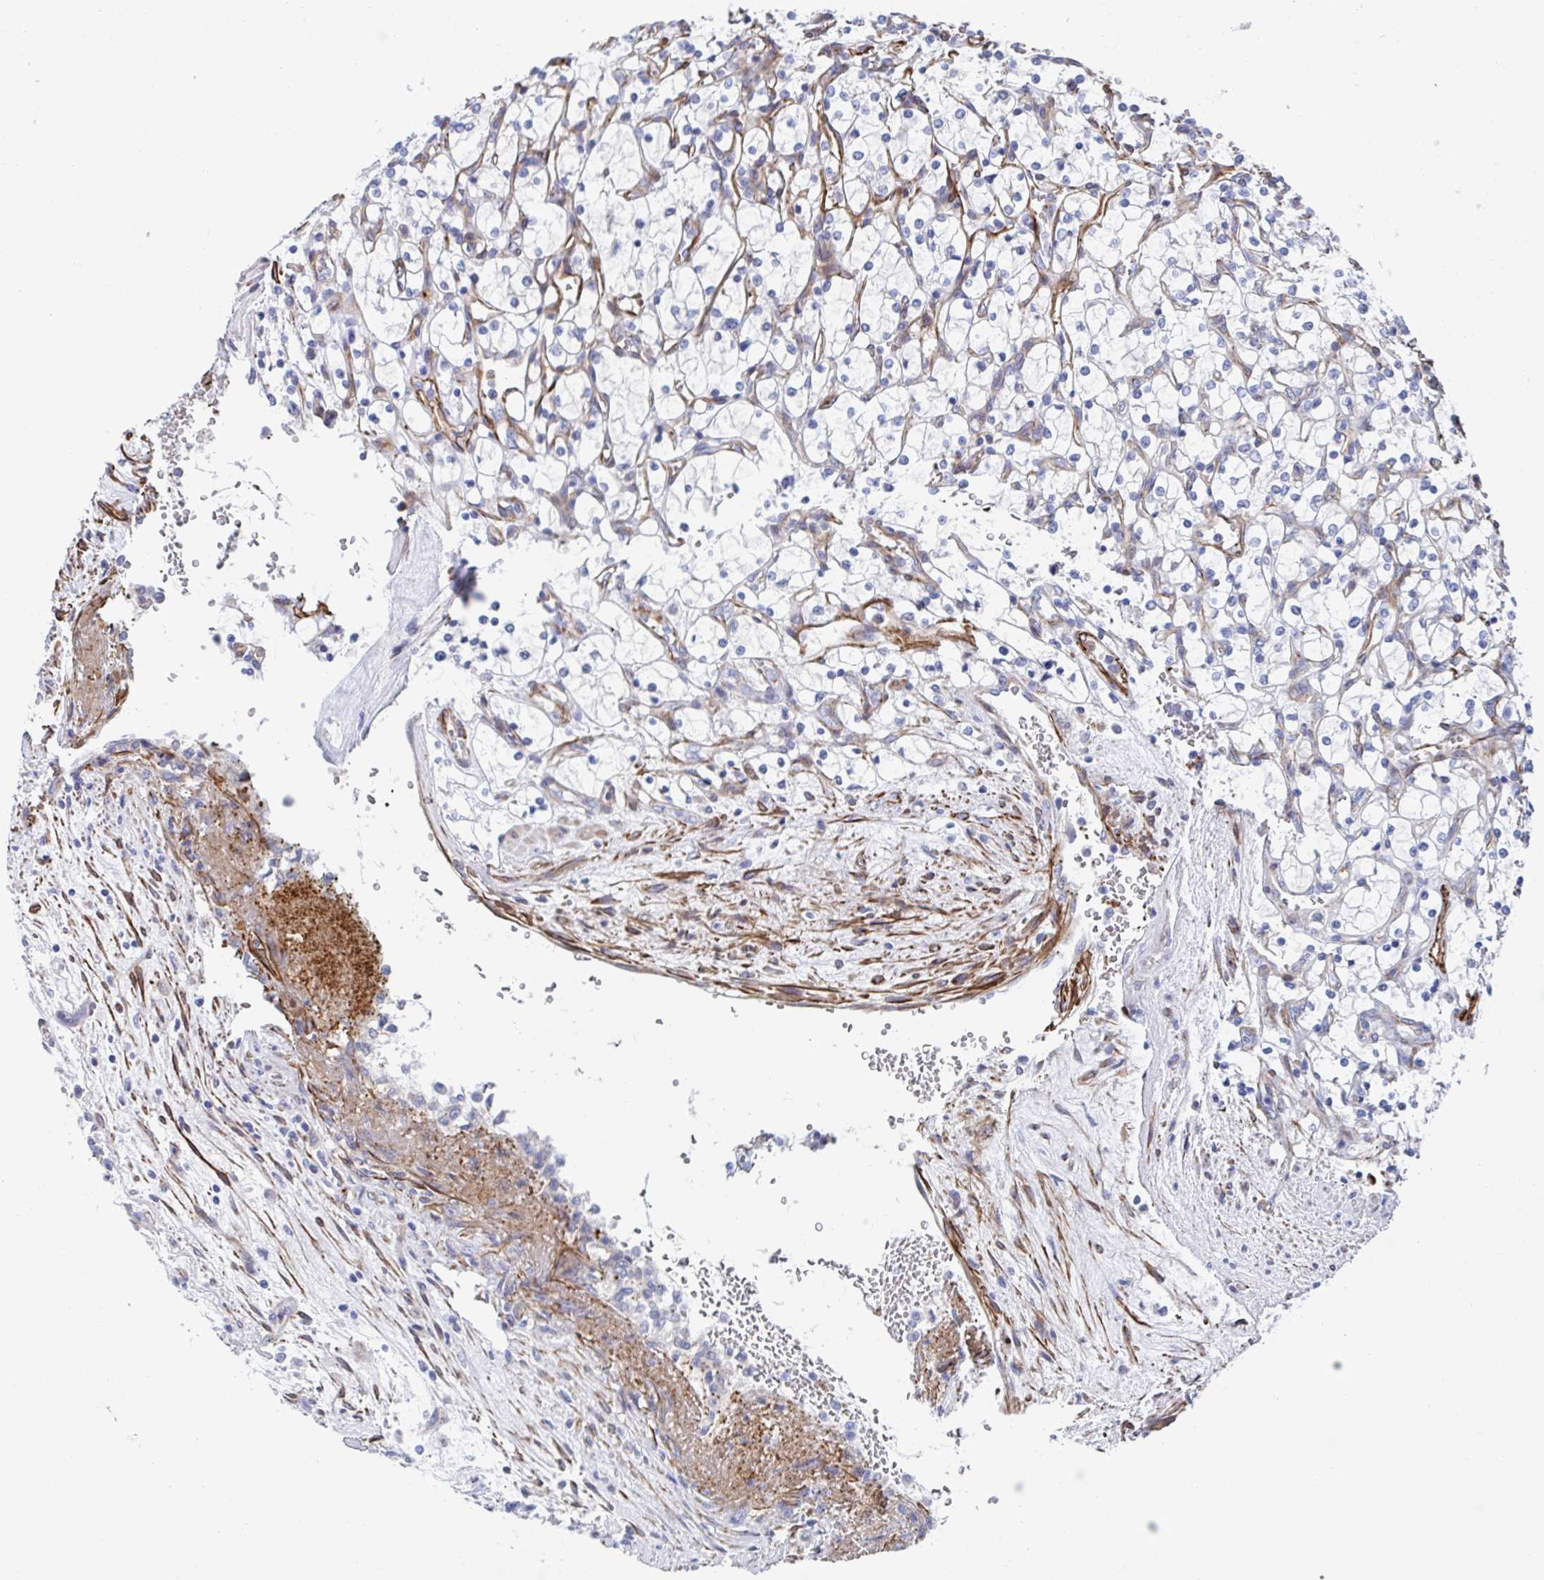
{"staining": {"intensity": "negative", "quantity": "none", "location": "none"}, "tissue": "renal cancer", "cell_type": "Tumor cells", "image_type": "cancer", "snomed": [{"axis": "morphology", "description": "Adenocarcinoma, NOS"}, {"axis": "topography", "description": "Kidney"}], "caption": "Immunohistochemistry (IHC) of human renal cancer reveals no positivity in tumor cells. (Stains: DAB (3,3'-diaminobenzidine) IHC with hematoxylin counter stain, Microscopy: brightfield microscopy at high magnification).", "gene": "KLC3", "patient": {"sex": "female", "age": 69}}